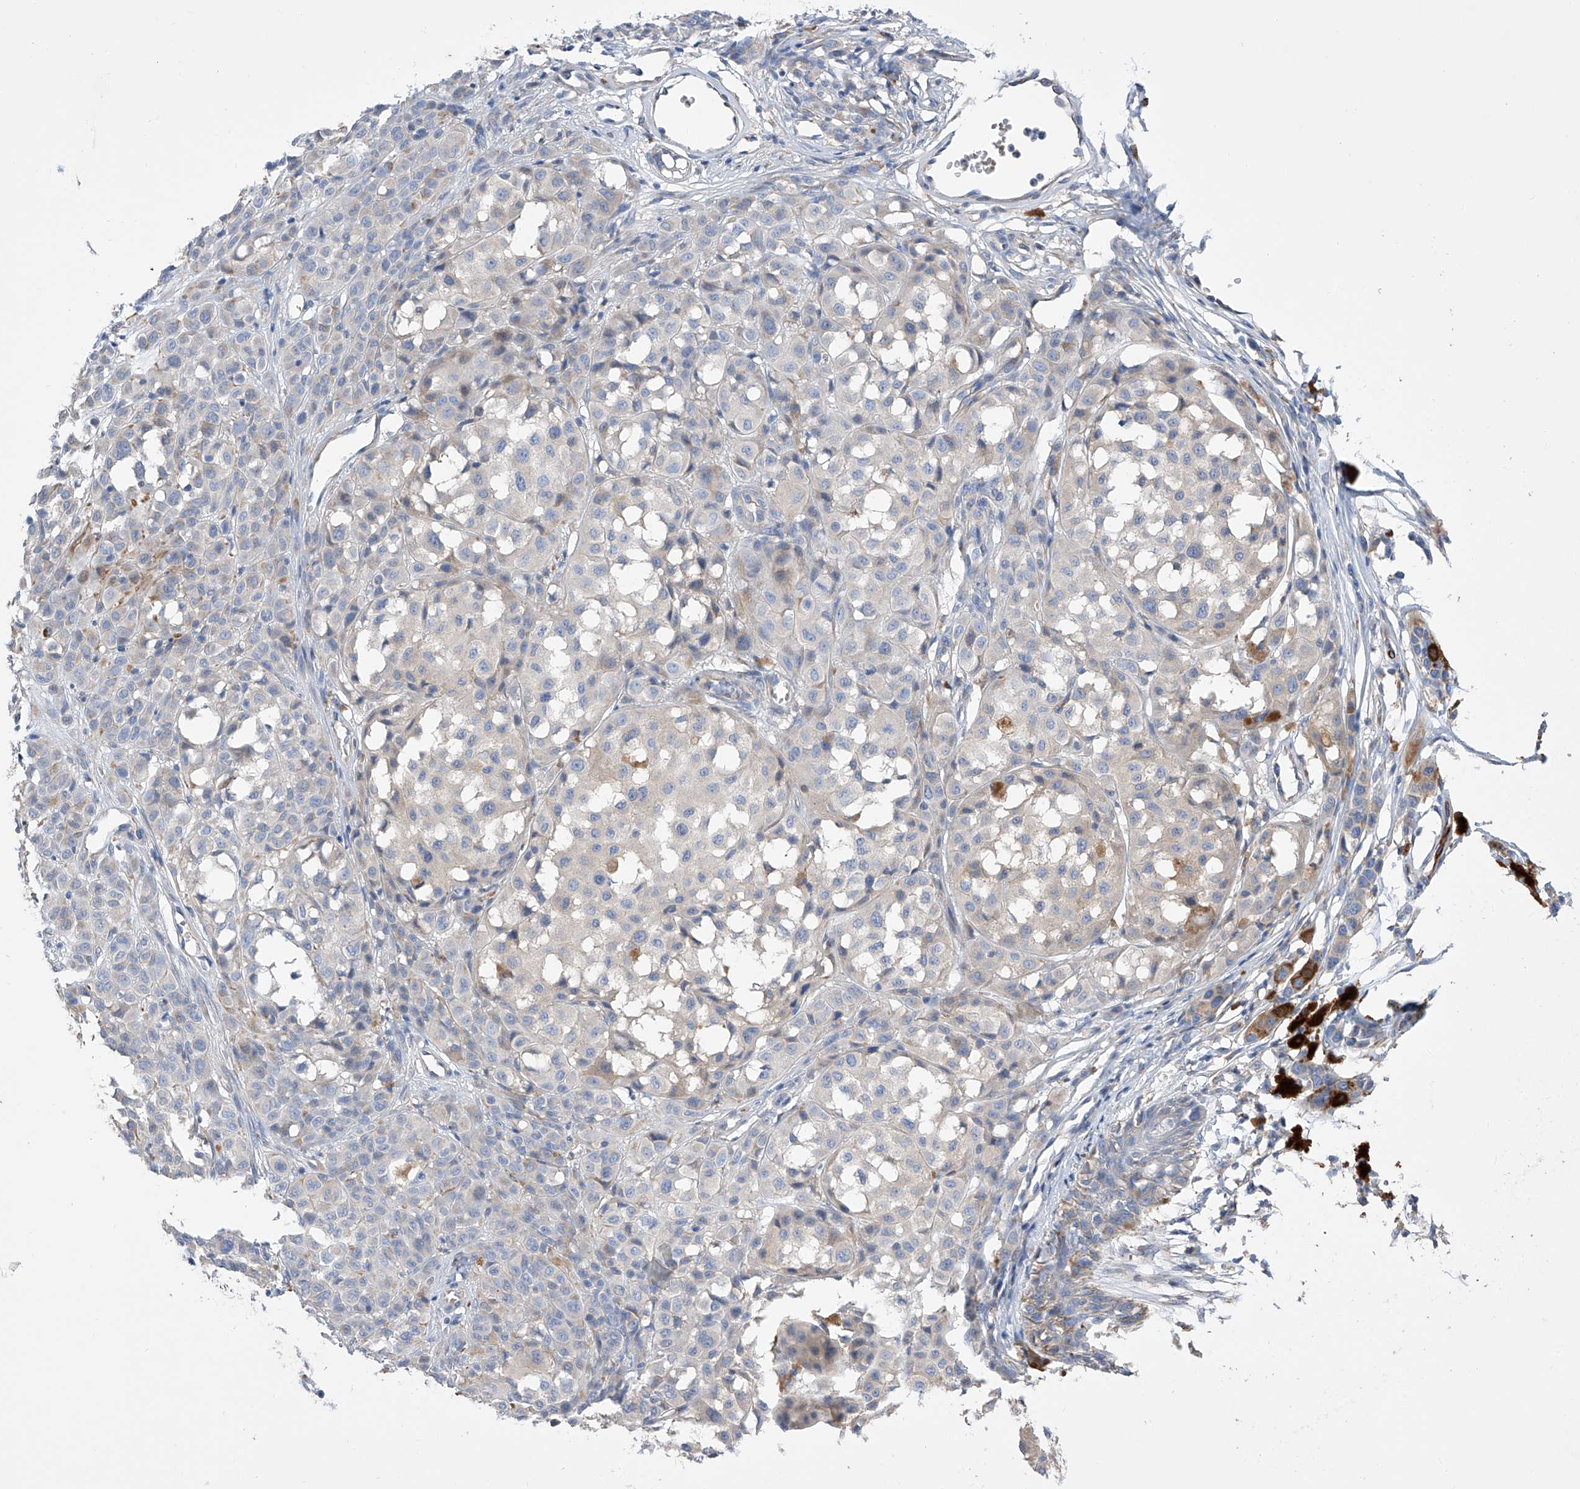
{"staining": {"intensity": "negative", "quantity": "none", "location": "none"}, "tissue": "melanoma", "cell_type": "Tumor cells", "image_type": "cancer", "snomed": [{"axis": "morphology", "description": "Malignant melanoma, NOS"}, {"axis": "topography", "description": "Skin of leg"}], "caption": "The photomicrograph shows no staining of tumor cells in melanoma.", "gene": "NFATC4", "patient": {"sex": "female", "age": 72}}